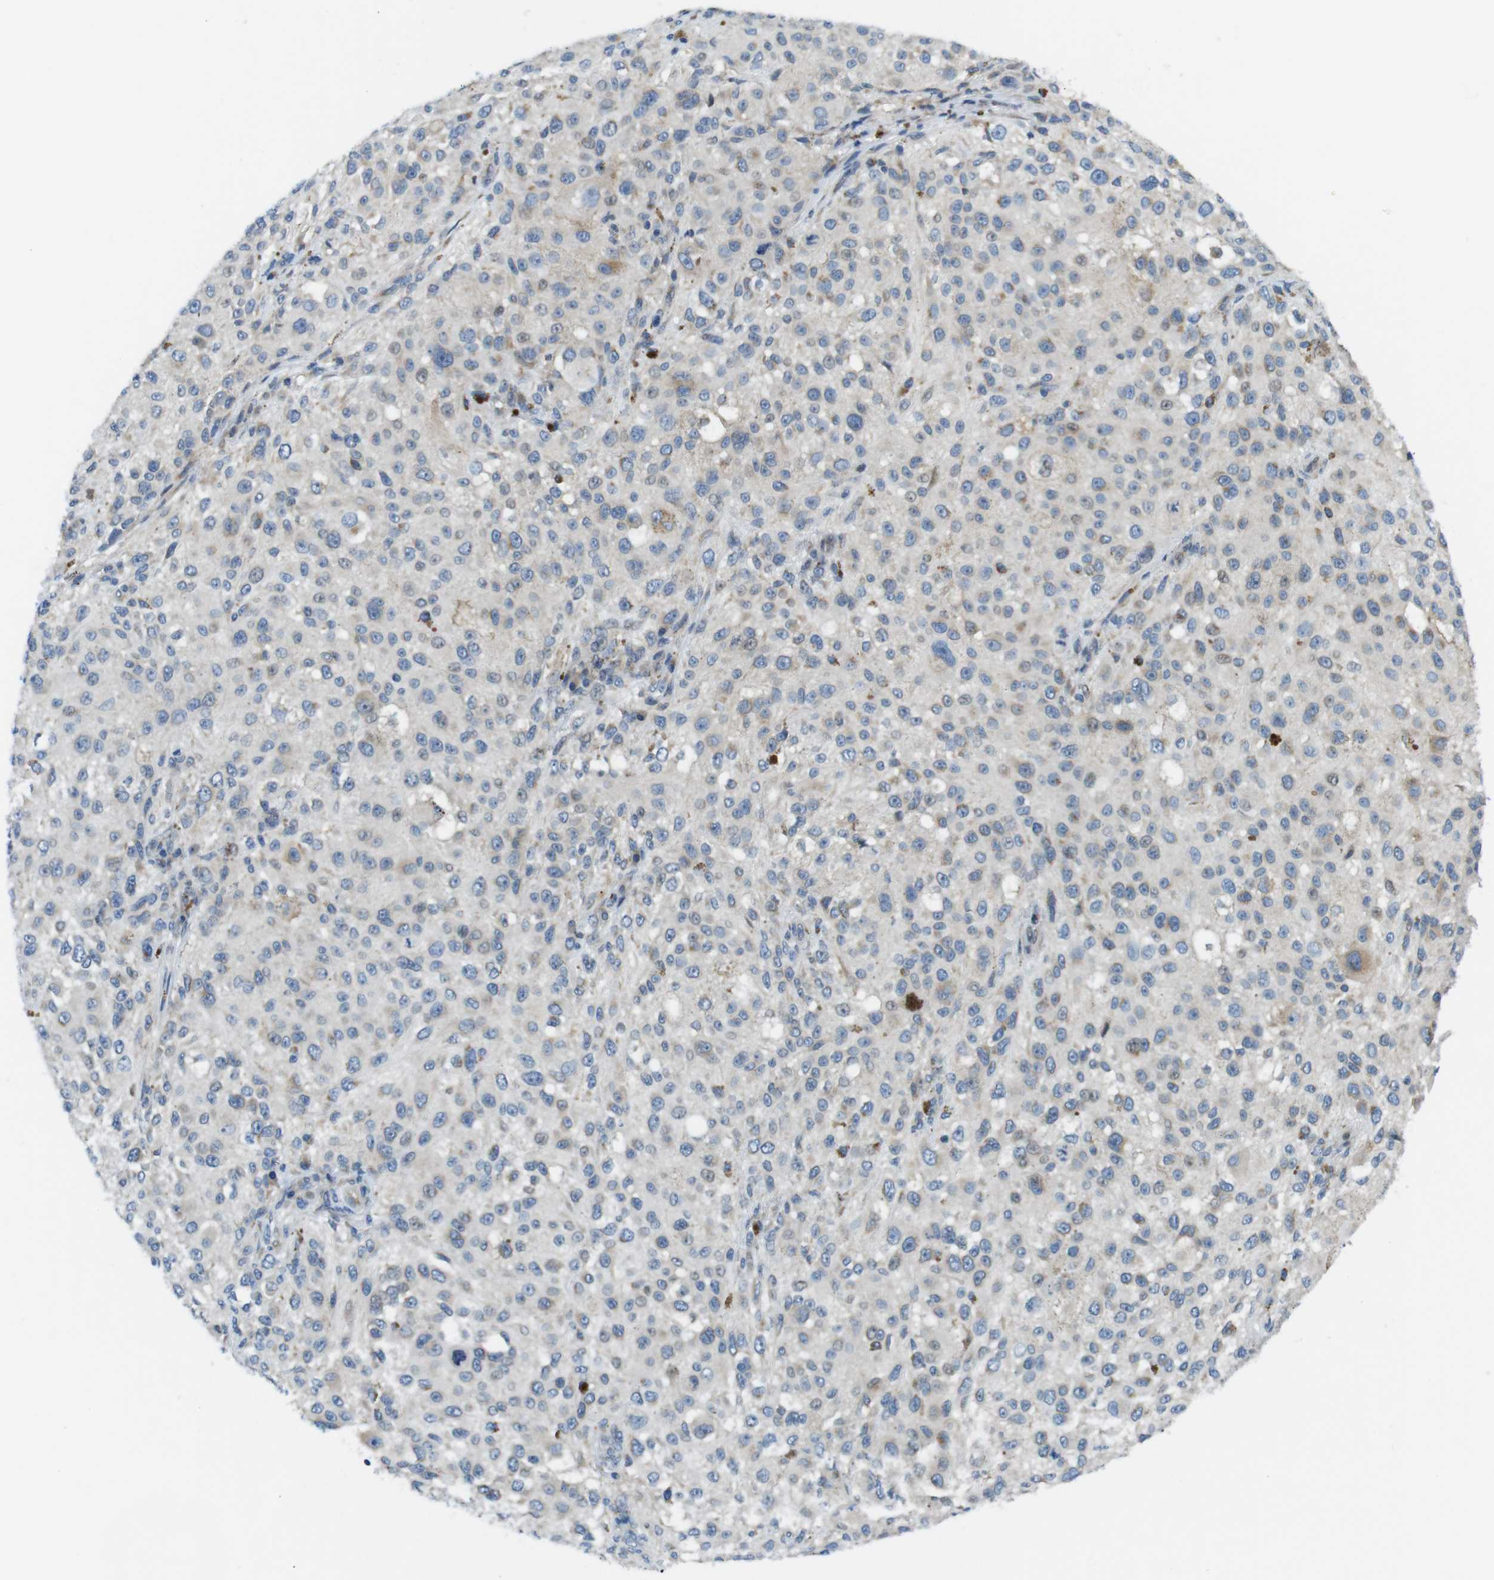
{"staining": {"intensity": "weak", "quantity": "<25%", "location": "cytoplasmic/membranous"}, "tissue": "melanoma", "cell_type": "Tumor cells", "image_type": "cancer", "snomed": [{"axis": "morphology", "description": "Necrosis, NOS"}, {"axis": "morphology", "description": "Malignant melanoma, NOS"}, {"axis": "topography", "description": "Skin"}], "caption": "Tumor cells show no significant staining in melanoma. Brightfield microscopy of immunohistochemistry (IHC) stained with DAB (brown) and hematoxylin (blue), captured at high magnification.", "gene": "ZDHHC3", "patient": {"sex": "female", "age": 87}}